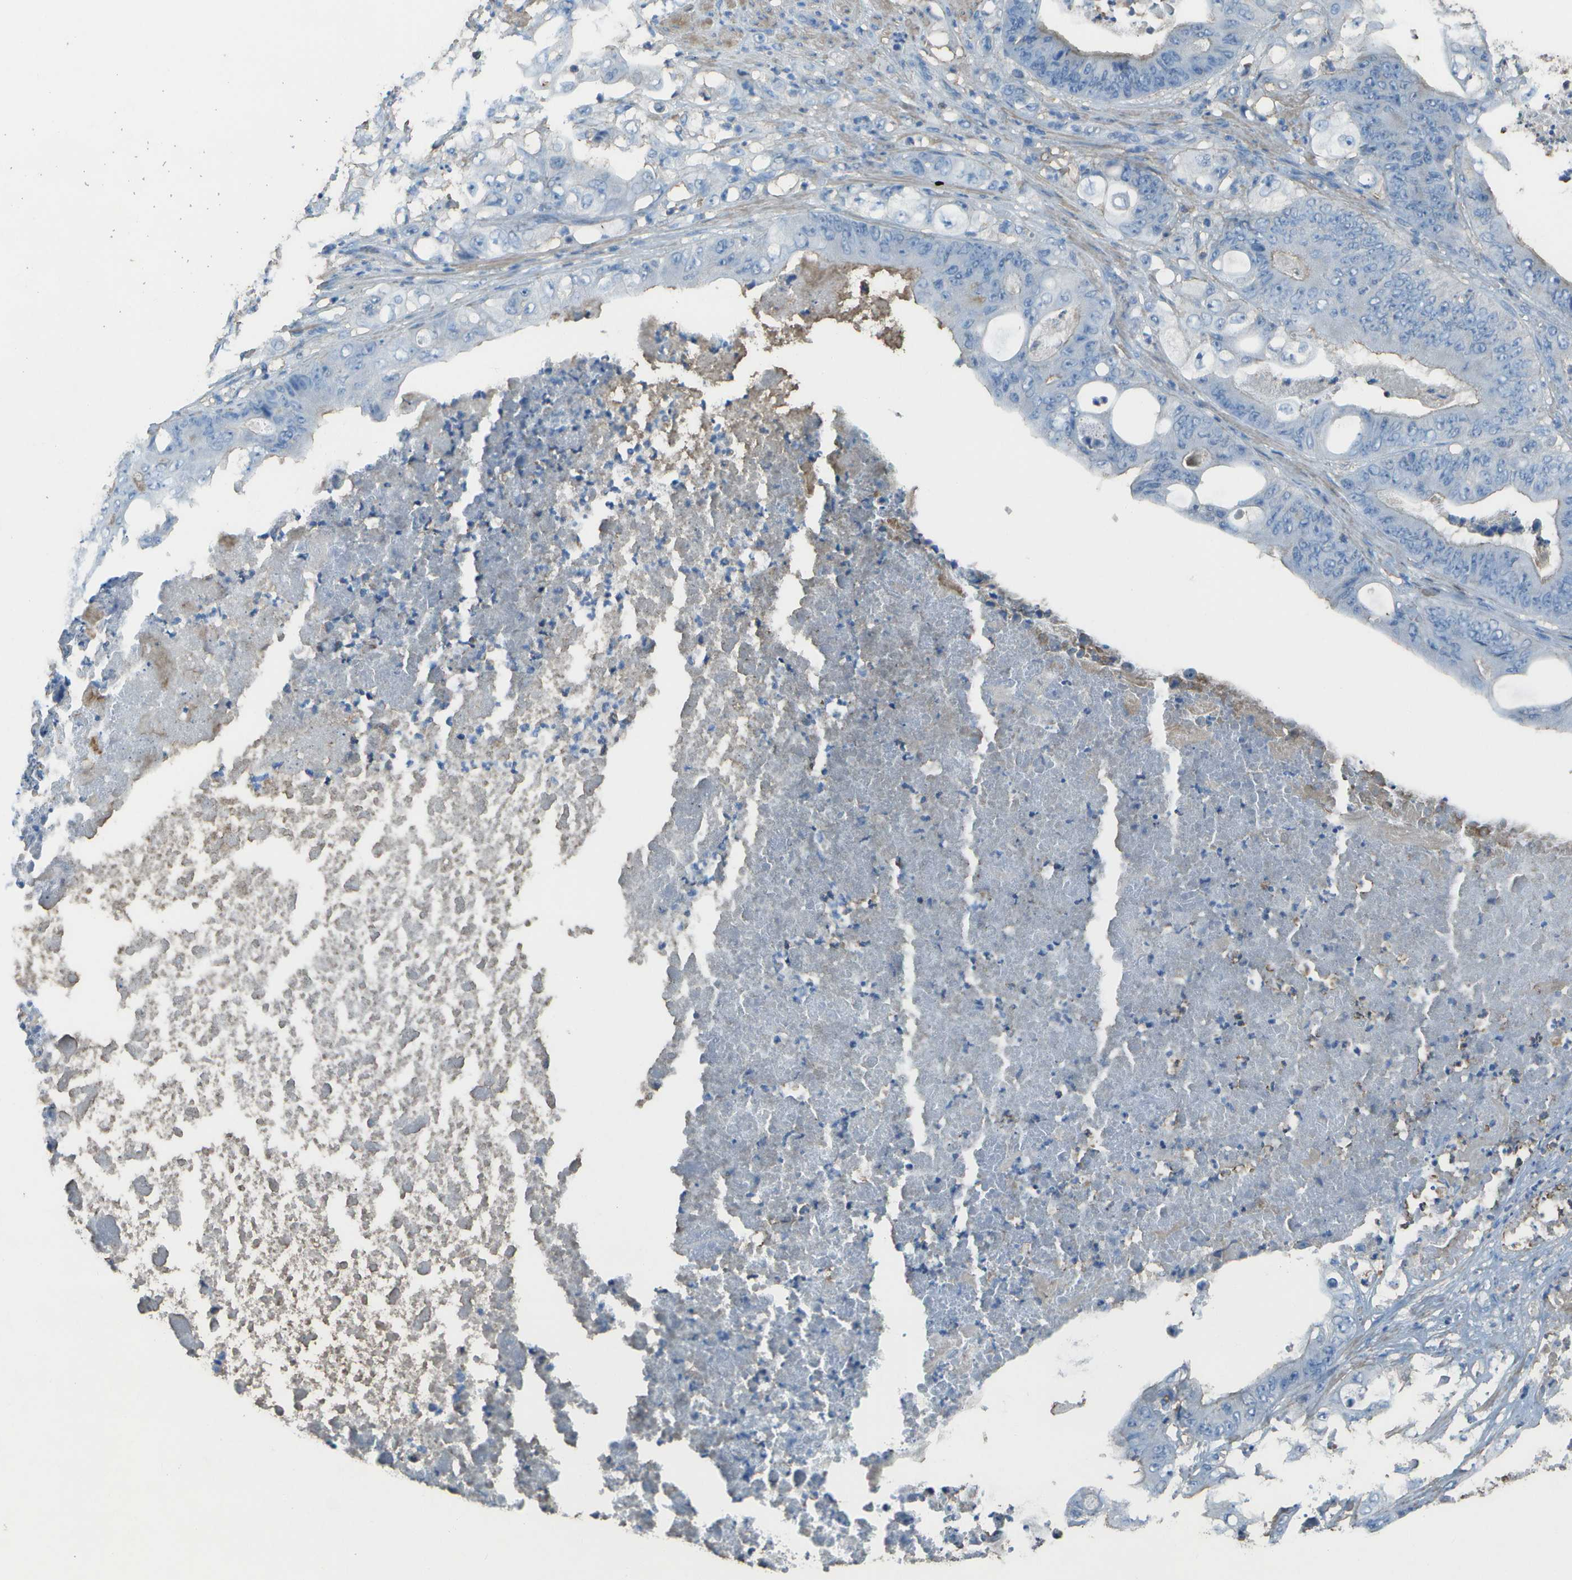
{"staining": {"intensity": "negative", "quantity": "none", "location": "none"}, "tissue": "stomach cancer", "cell_type": "Tumor cells", "image_type": "cancer", "snomed": [{"axis": "morphology", "description": "Adenocarcinoma, NOS"}, {"axis": "topography", "description": "Stomach"}], "caption": "Stomach cancer stained for a protein using immunohistochemistry (IHC) exhibits no staining tumor cells.", "gene": "CYP4F11", "patient": {"sex": "female", "age": 73}}